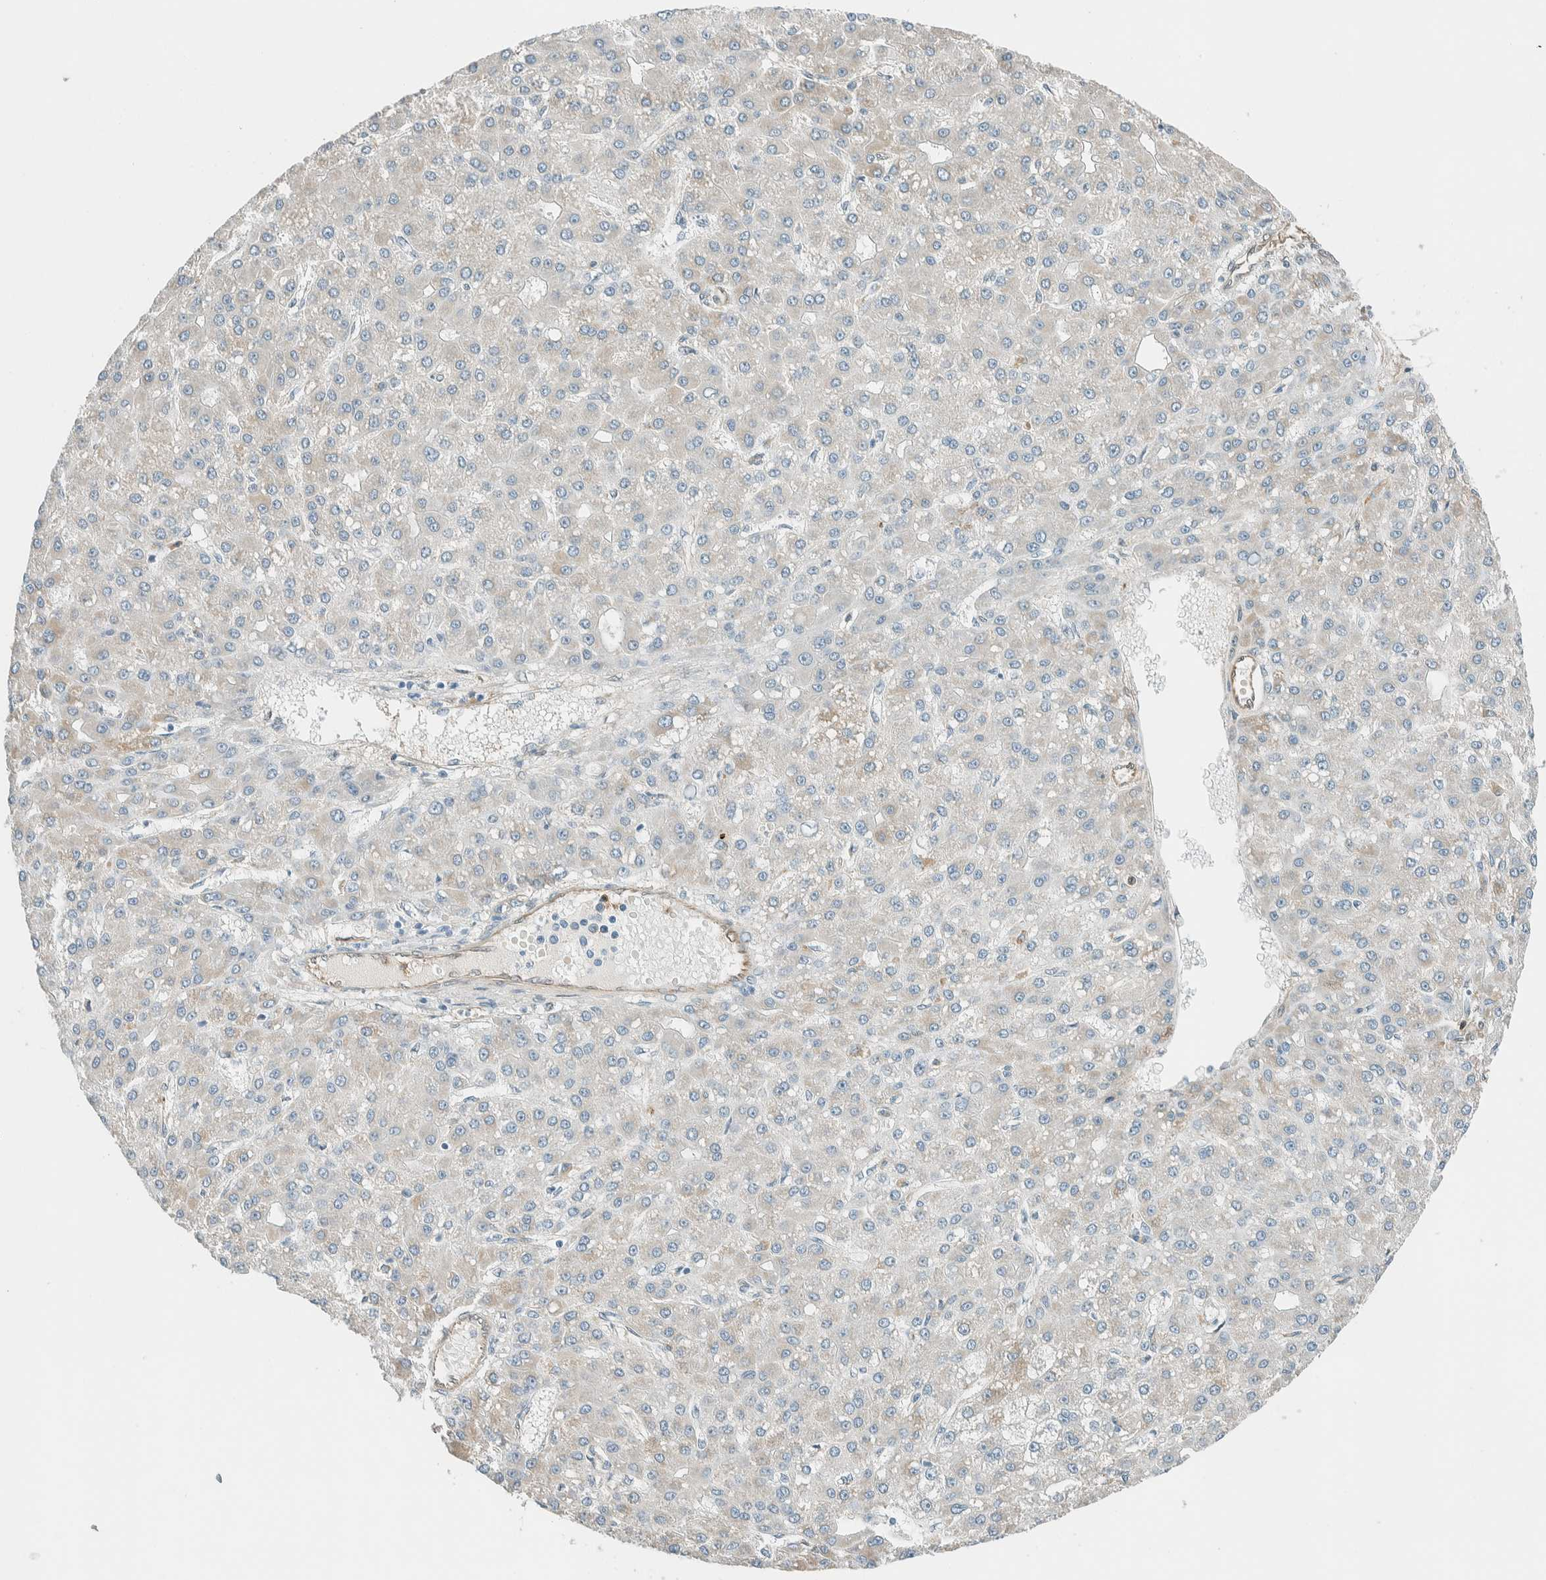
{"staining": {"intensity": "negative", "quantity": "none", "location": "none"}, "tissue": "liver cancer", "cell_type": "Tumor cells", "image_type": "cancer", "snomed": [{"axis": "morphology", "description": "Carcinoma, Hepatocellular, NOS"}, {"axis": "topography", "description": "Liver"}], "caption": "An immunohistochemistry image of liver cancer is shown. There is no staining in tumor cells of liver cancer. The staining was performed using DAB (3,3'-diaminobenzidine) to visualize the protein expression in brown, while the nuclei were stained in blue with hematoxylin (Magnification: 20x).", "gene": "NXN", "patient": {"sex": "male", "age": 67}}